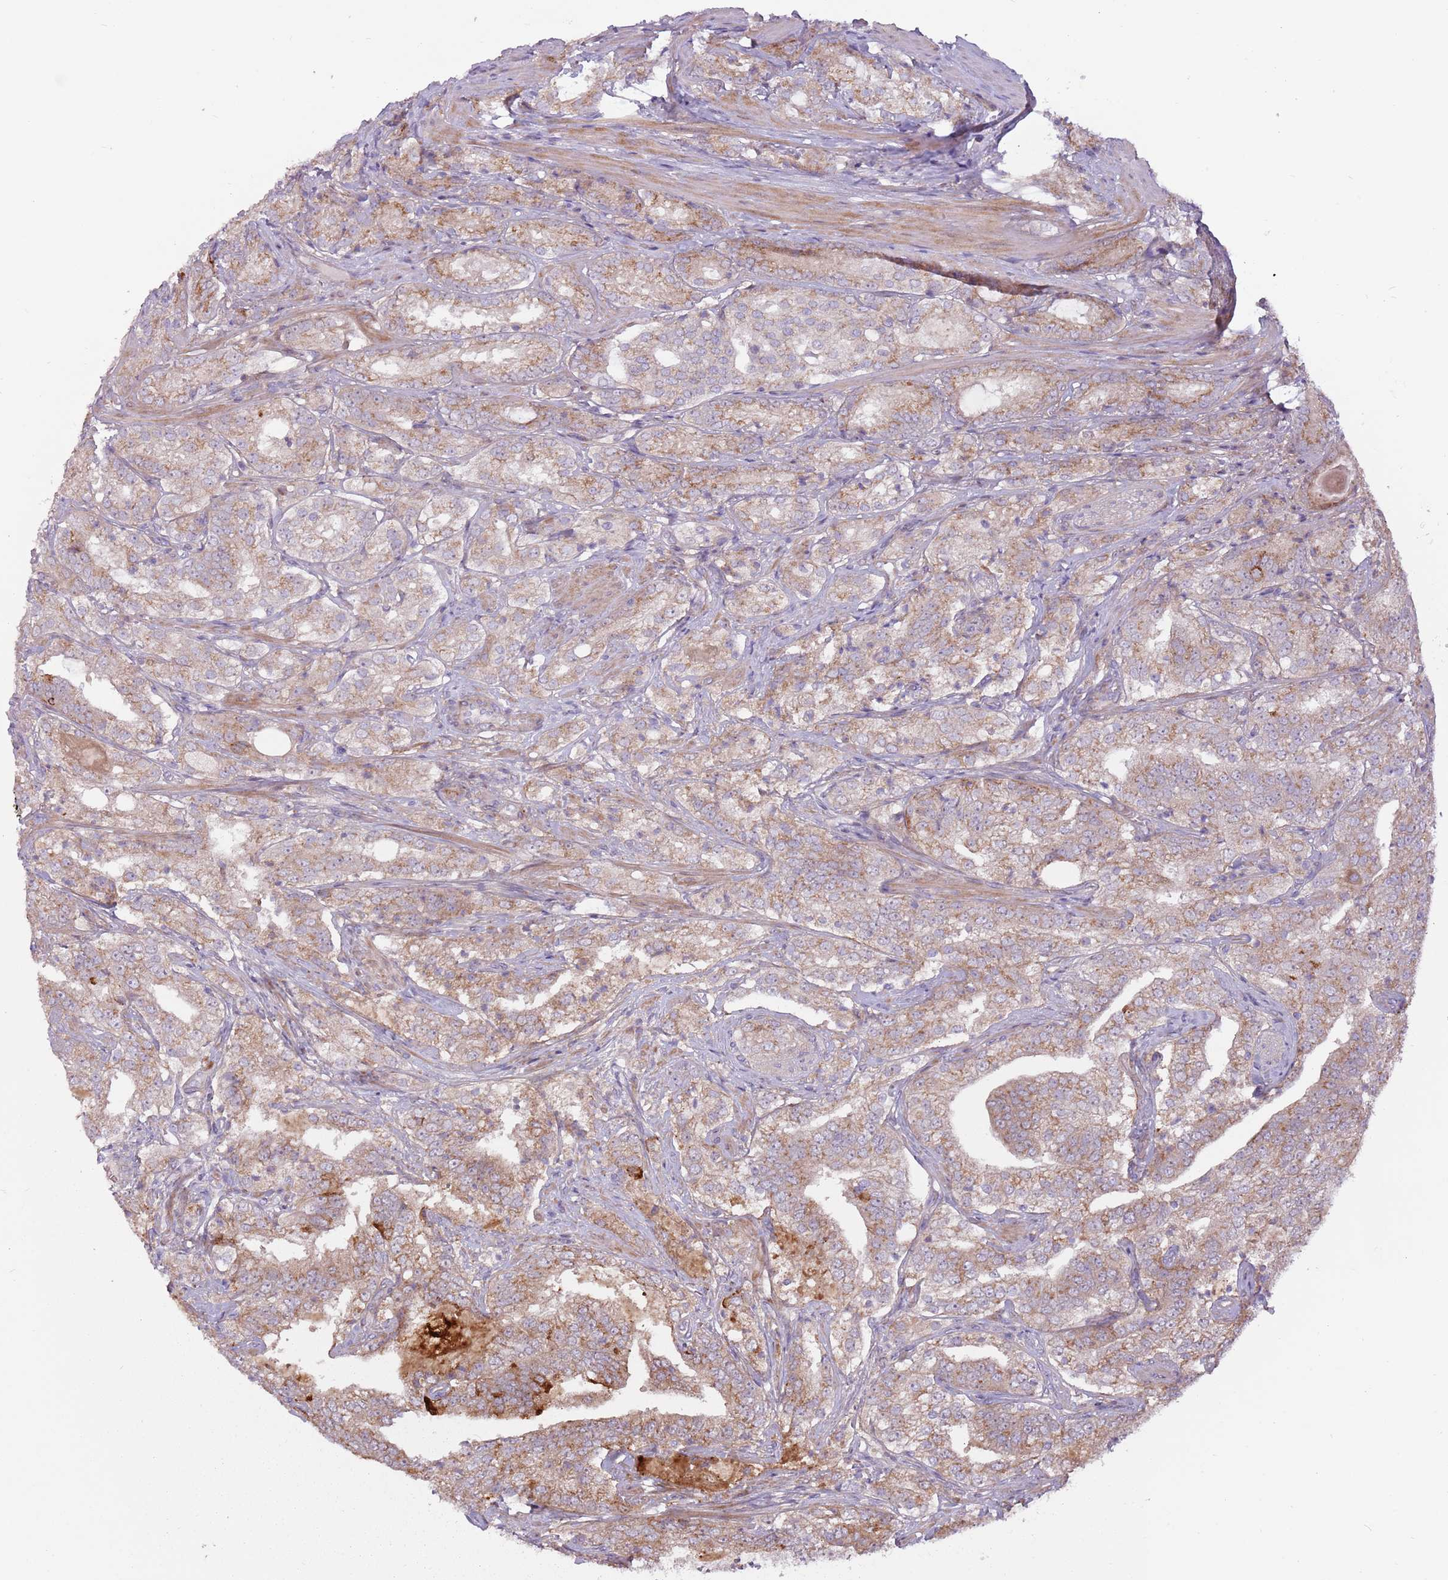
{"staining": {"intensity": "moderate", "quantity": ">75%", "location": "cytoplasmic/membranous"}, "tissue": "prostate cancer", "cell_type": "Tumor cells", "image_type": "cancer", "snomed": [{"axis": "morphology", "description": "Adenocarcinoma, High grade"}, {"axis": "topography", "description": "Prostate"}], "caption": "This is an image of immunohistochemistry staining of prostate cancer (high-grade adenocarcinoma), which shows moderate positivity in the cytoplasmic/membranous of tumor cells.", "gene": "CCDC150", "patient": {"sex": "male", "age": 63}}